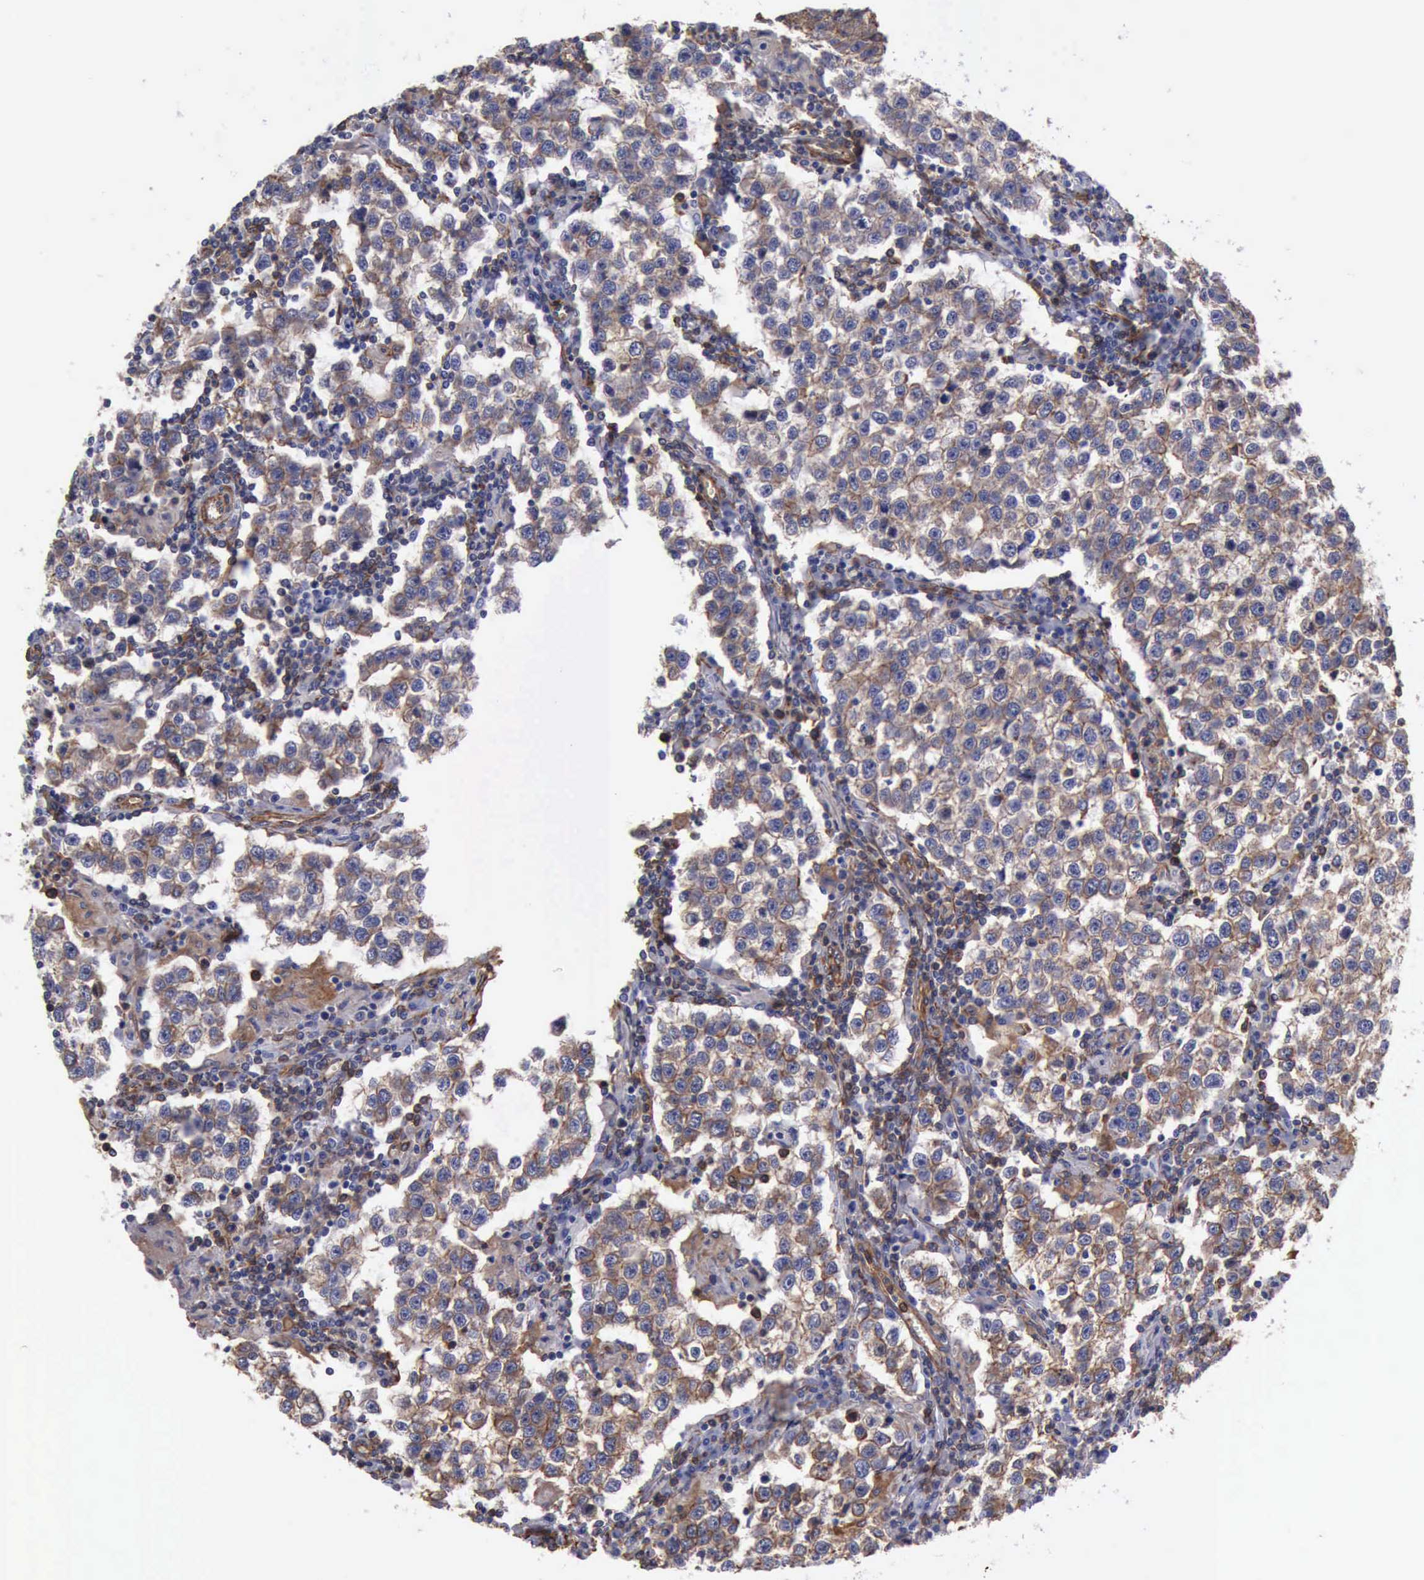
{"staining": {"intensity": "strong", "quantity": ">75%", "location": "cytoplasmic/membranous"}, "tissue": "testis cancer", "cell_type": "Tumor cells", "image_type": "cancer", "snomed": [{"axis": "morphology", "description": "Seminoma, NOS"}, {"axis": "topography", "description": "Testis"}], "caption": "Immunohistochemical staining of seminoma (testis) exhibits strong cytoplasmic/membranous protein positivity in approximately >75% of tumor cells.", "gene": "FLNA", "patient": {"sex": "male", "age": 36}}